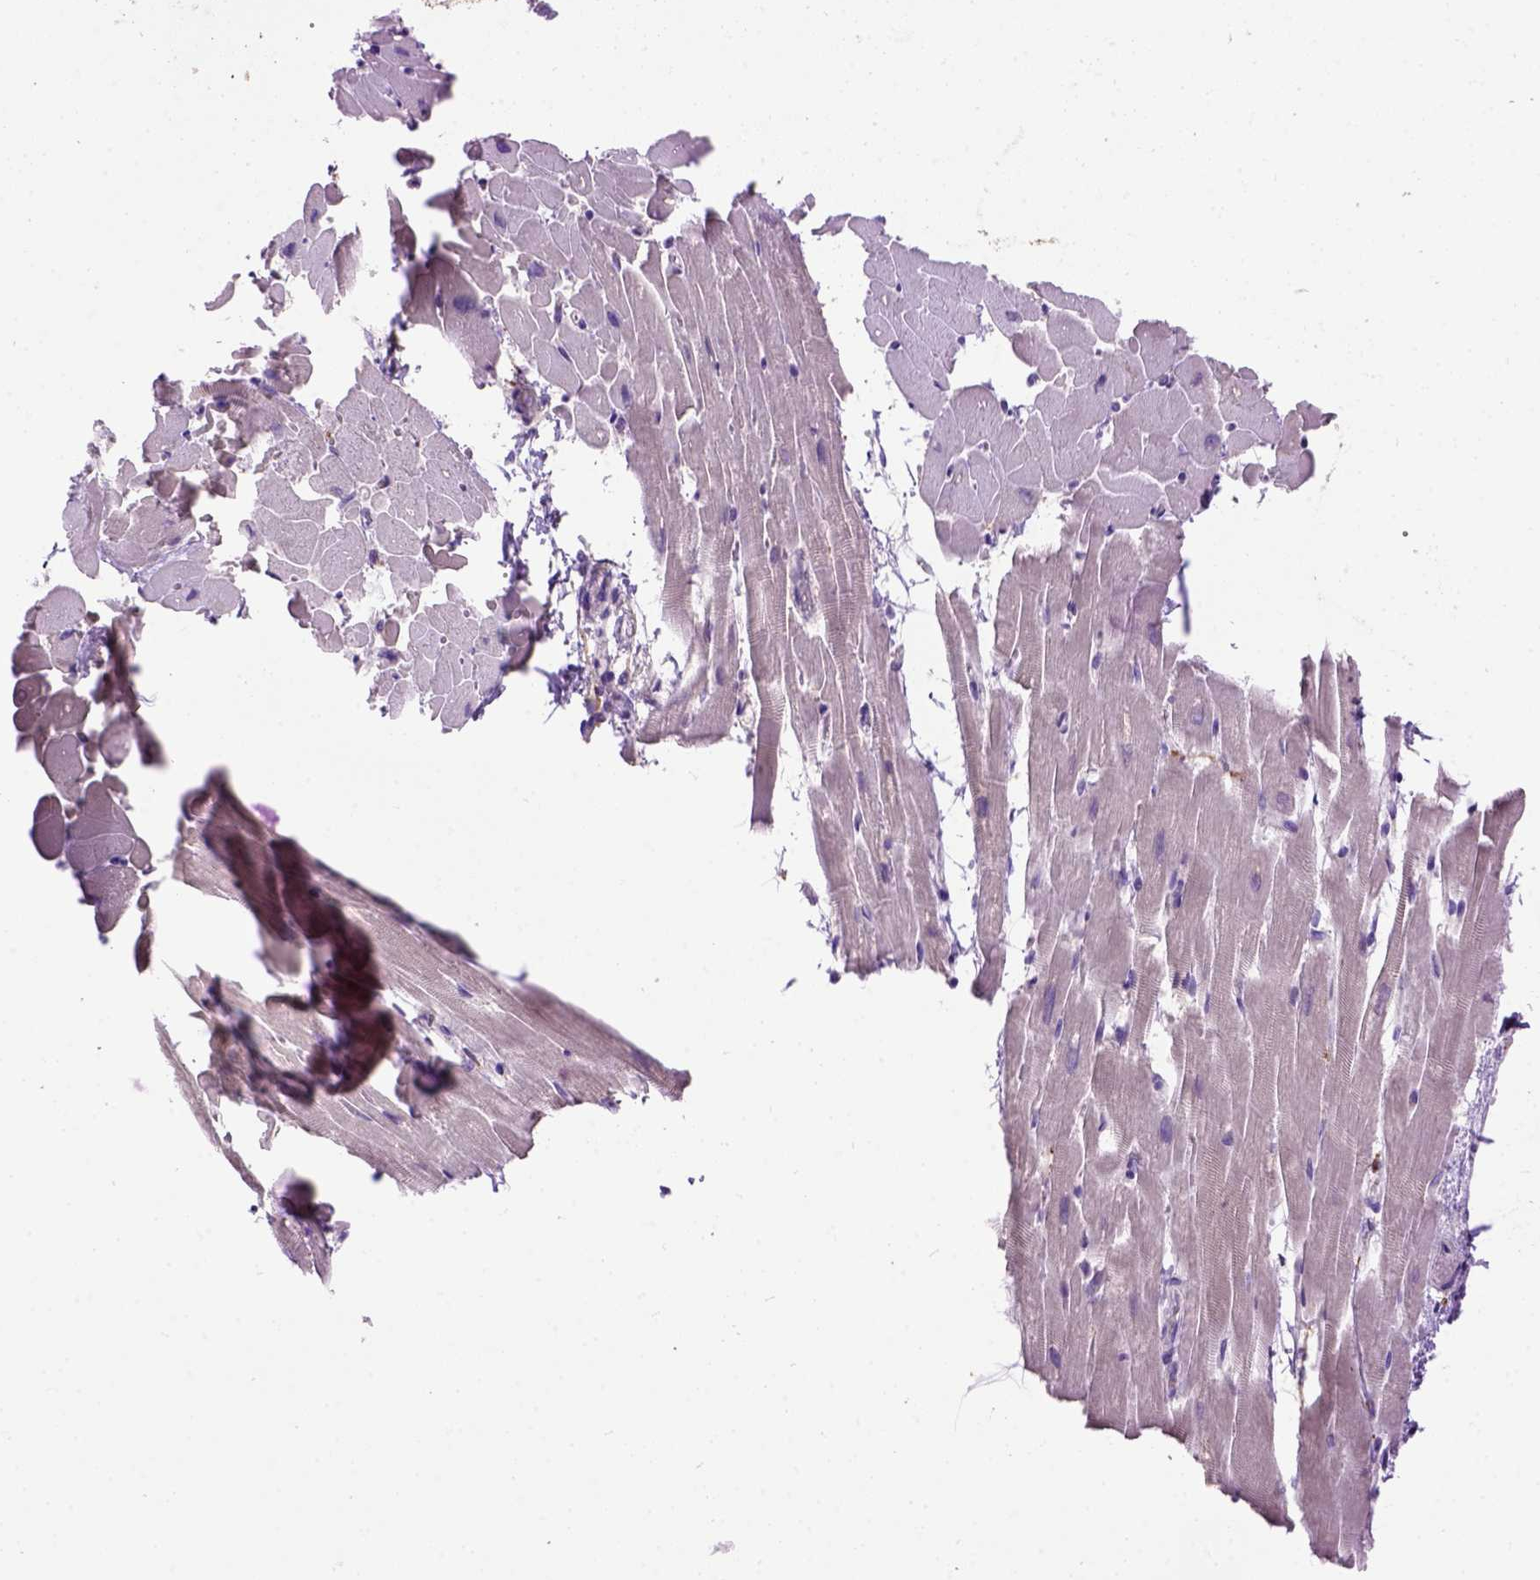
{"staining": {"intensity": "negative", "quantity": "none", "location": "none"}, "tissue": "heart muscle", "cell_type": "Cardiomyocytes", "image_type": "normal", "snomed": [{"axis": "morphology", "description": "Normal tissue, NOS"}, {"axis": "topography", "description": "Heart"}], "caption": "Immunohistochemical staining of benign human heart muscle reveals no significant positivity in cardiomyocytes. The staining is performed using DAB (3,3'-diaminobenzidine) brown chromogen with nuclei counter-stained in using hematoxylin.", "gene": "MAPT", "patient": {"sex": "male", "age": 37}}